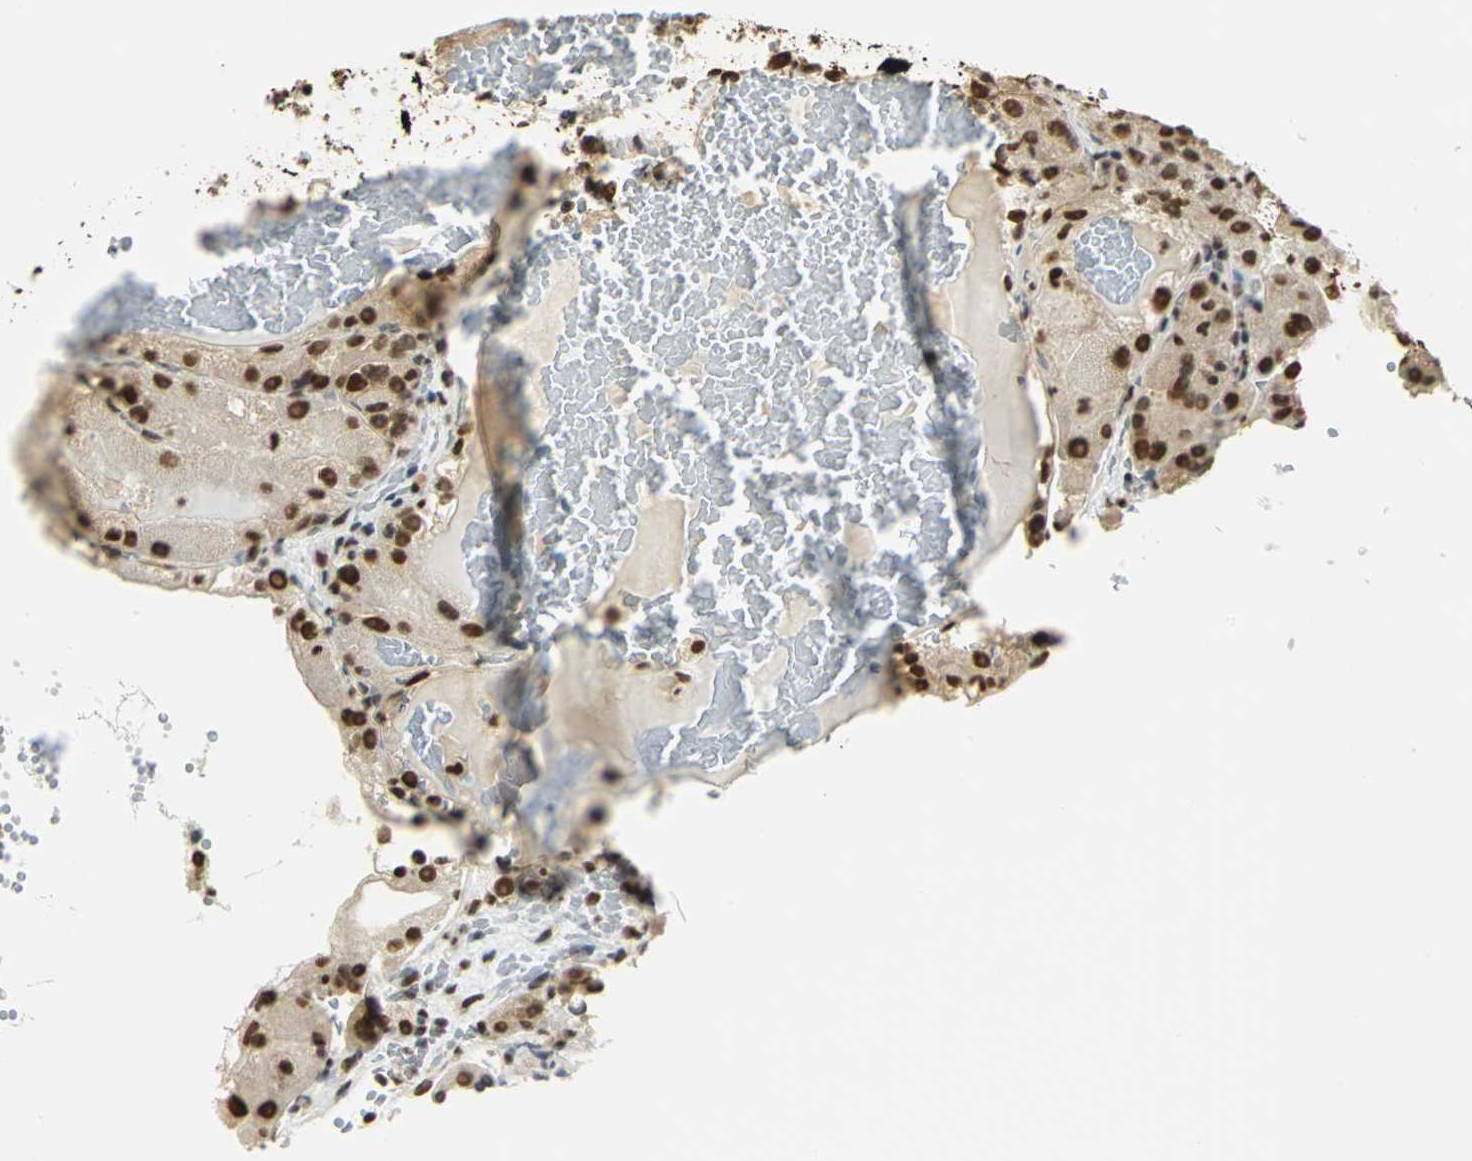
{"staining": {"intensity": "strong", "quantity": ">75%", "location": "cytoplasmic/membranous,nuclear"}, "tissue": "renal cancer", "cell_type": "Tumor cells", "image_type": "cancer", "snomed": [{"axis": "morphology", "description": "Normal tissue, NOS"}, {"axis": "morphology", "description": "Adenocarcinoma, NOS"}, {"axis": "topography", "description": "Kidney"}], "caption": "Renal cancer (adenocarcinoma) stained for a protein (brown) reveals strong cytoplasmic/membranous and nuclear positive staining in about >75% of tumor cells.", "gene": "SET", "patient": {"sex": "male", "age": 61}}